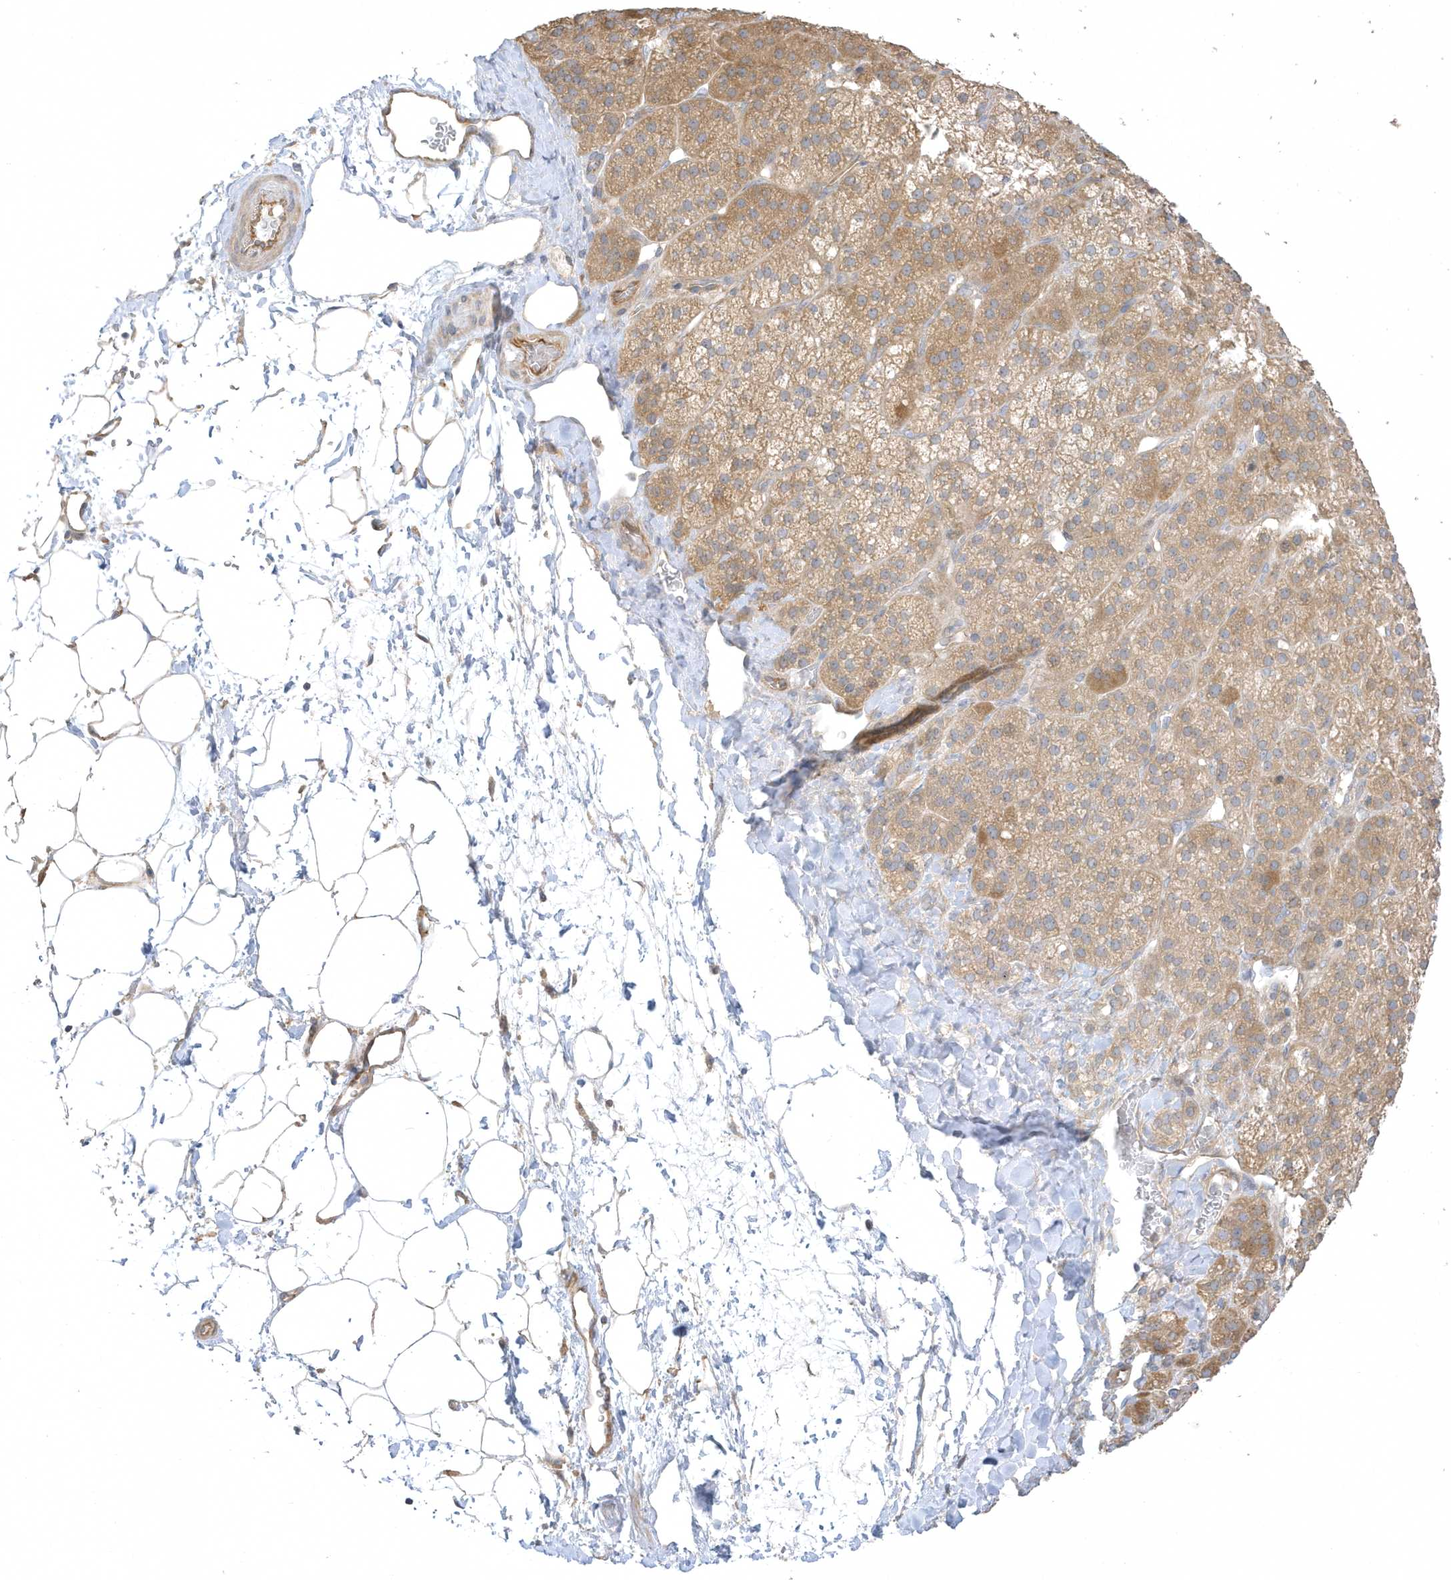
{"staining": {"intensity": "moderate", "quantity": "25%-75%", "location": "cytoplasmic/membranous"}, "tissue": "adrenal gland", "cell_type": "Glandular cells", "image_type": "normal", "snomed": [{"axis": "morphology", "description": "Normal tissue, NOS"}, {"axis": "topography", "description": "Adrenal gland"}], "caption": "High-power microscopy captured an IHC histopathology image of benign adrenal gland, revealing moderate cytoplasmic/membranous staining in about 25%-75% of glandular cells.", "gene": "ARHGEF9", "patient": {"sex": "female", "age": 57}}